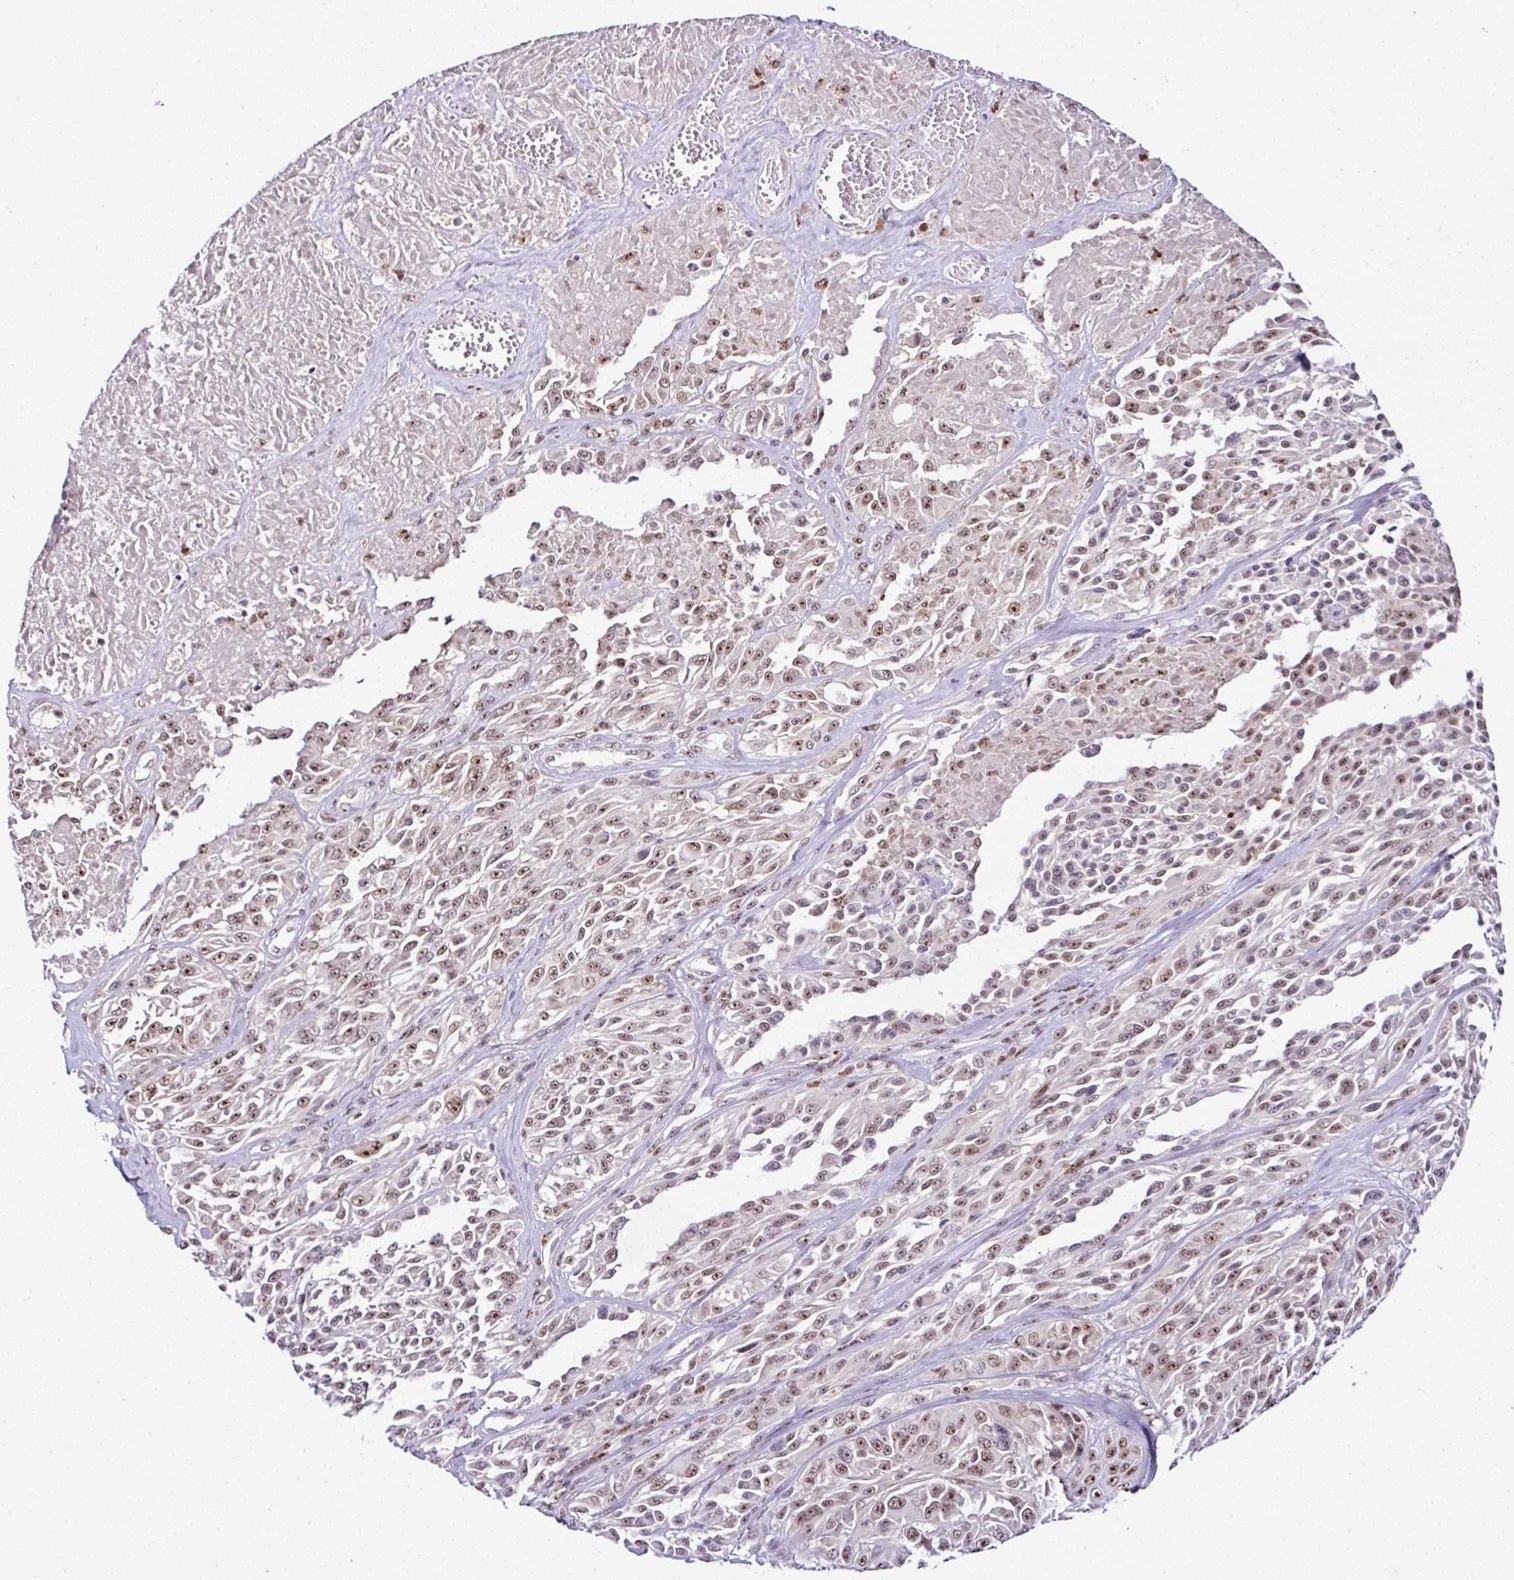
{"staining": {"intensity": "moderate", "quantity": ">75%", "location": "nuclear"}, "tissue": "melanoma", "cell_type": "Tumor cells", "image_type": "cancer", "snomed": [{"axis": "morphology", "description": "Malignant melanoma, NOS"}, {"axis": "topography", "description": "Skin"}], "caption": "Protein expression analysis of malignant melanoma reveals moderate nuclear positivity in approximately >75% of tumor cells.", "gene": "PTPN2", "patient": {"sex": "male", "age": 94}}